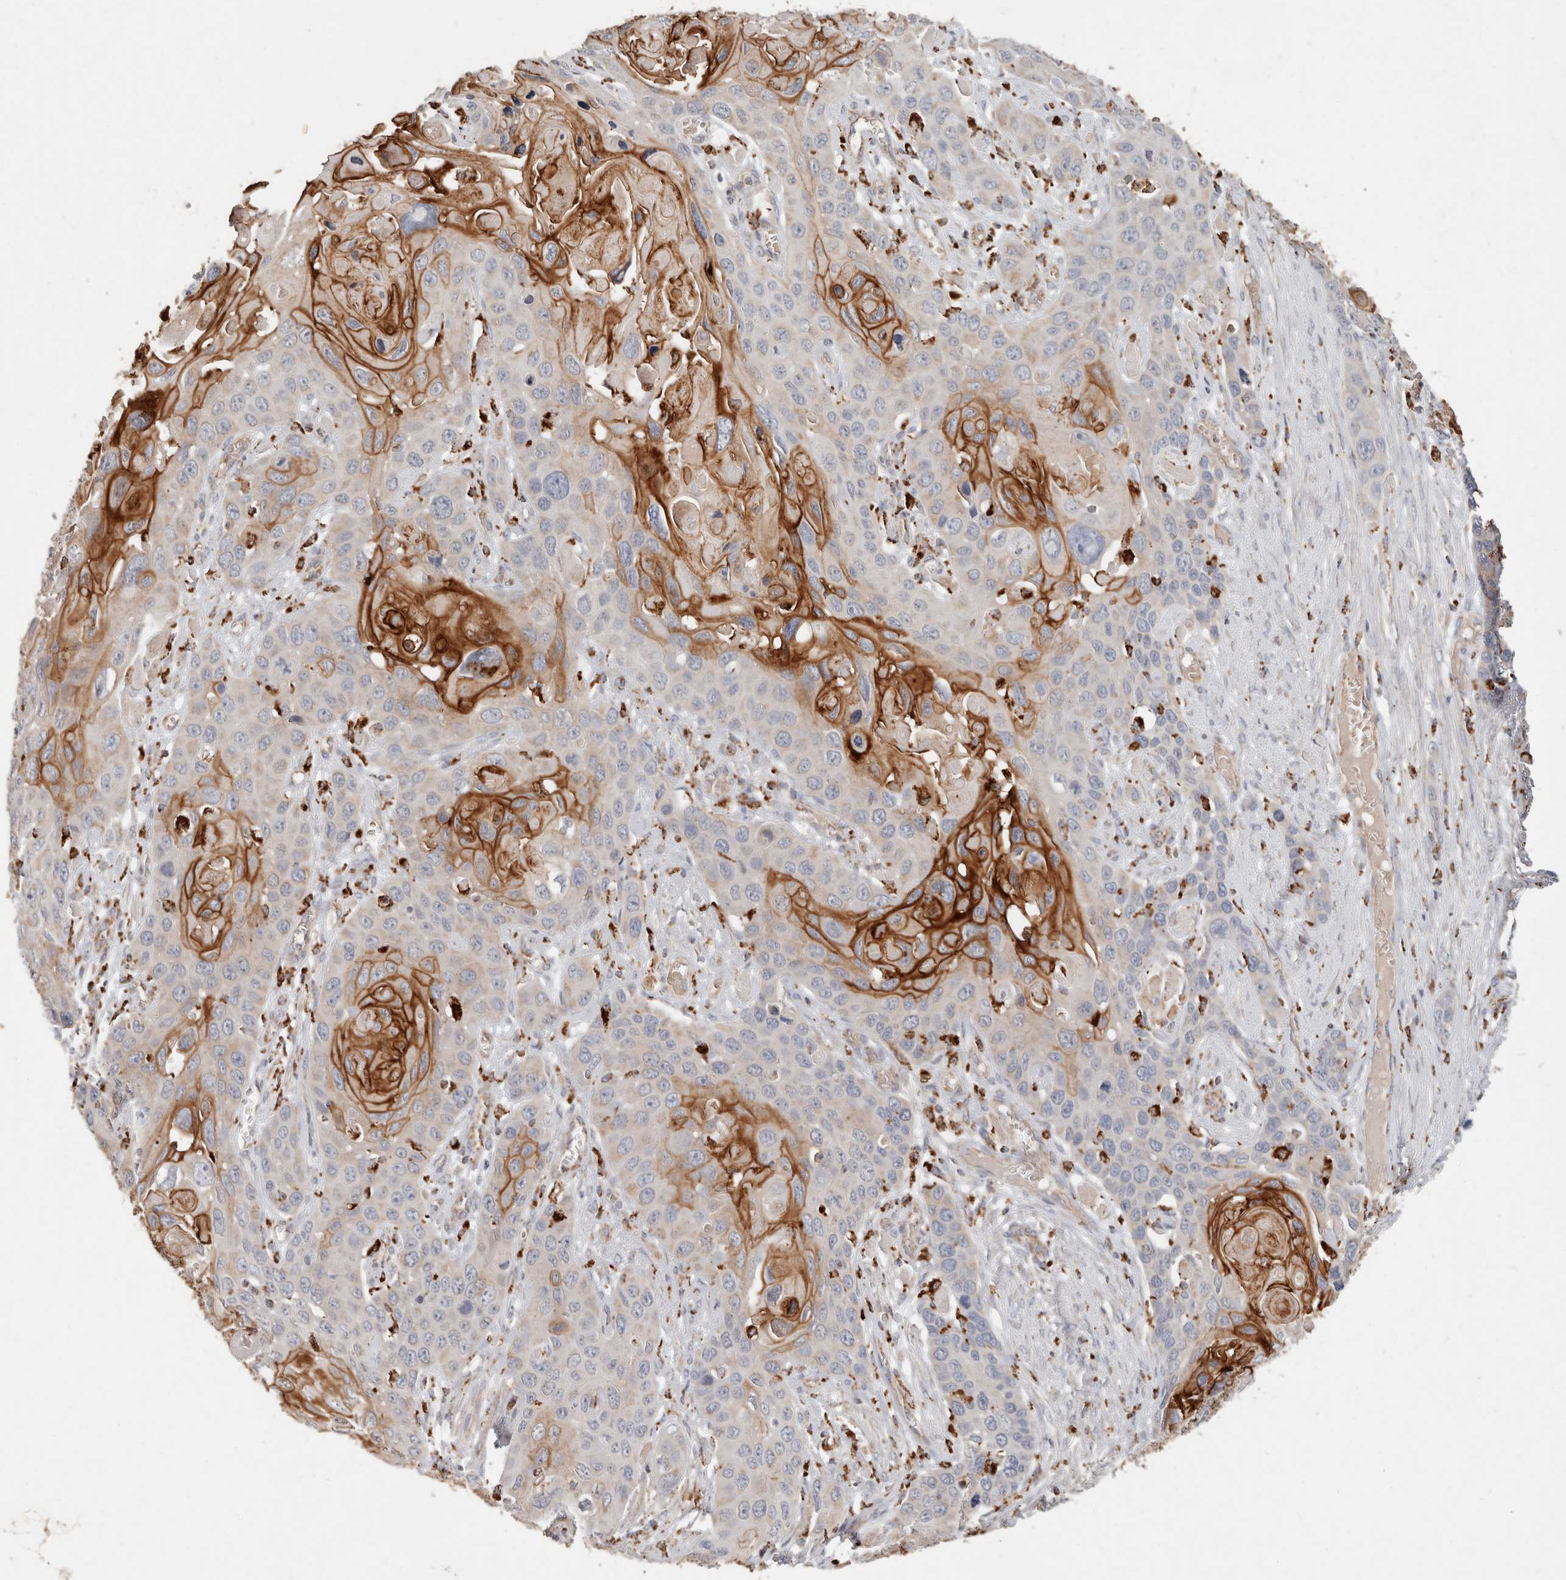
{"staining": {"intensity": "strong", "quantity": "25%-75%", "location": "cytoplasmic/membranous"}, "tissue": "skin cancer", "cell_type": "Tumor cells", "image_type": "cancer", "snomed": [{"axis": "morphology", "description": "Squamous cell carcinoma, NOS"}, {"axis": "topography", "description": "Skin"}], "caption": "Protein analysis of skin cancer tissue shows strong cytoplasmic/membranous expression in about 25%-75% of tumor cells.", "gene": "ARHGEF10L", "patient": {"sex": "male", "age": 55}}